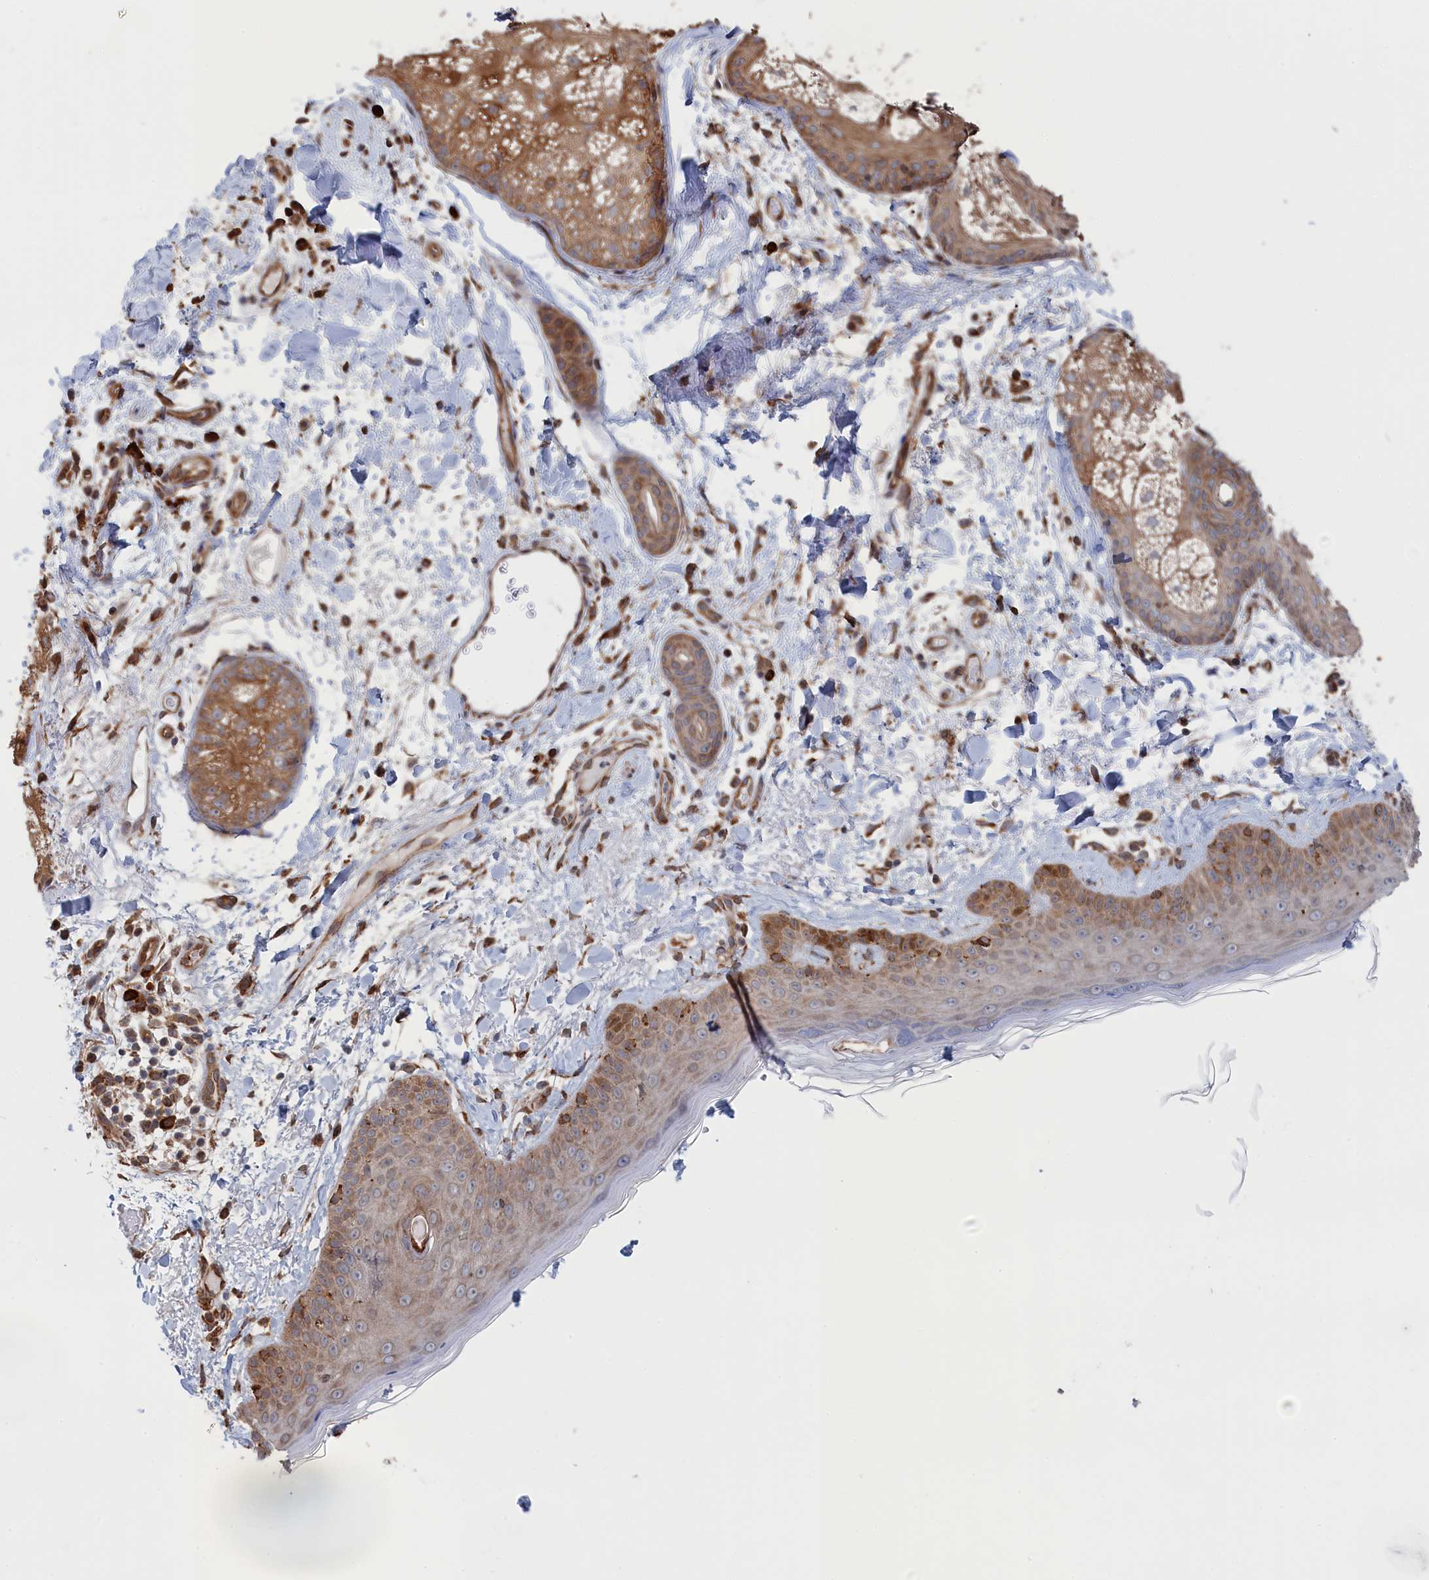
{"staining": {"intensity": "moderate", "quantity": ">75%", "location": "cytoplasmic/membranous"}, "tissue": "skin cancer", "cell_type": "Tumor cells", "image_type": "cancer", "snomed": [{"axis": "morphology", "description": "Basal cell carcinoma"}, {"axis": "topography", "description": "Skin"}], "caption": "IHC of skin cancer (basal cell carcinoma) demonstrates medium levels of moderate cytoplasmic/membranous staining in about >75% of tumor cells. (DAB (3,3'-diaminobenzidine) = brown stain, brightfield microscopy at high magnification).", "gene": "BPIFB6", "patient": {"sex": "male", "age": 85}}